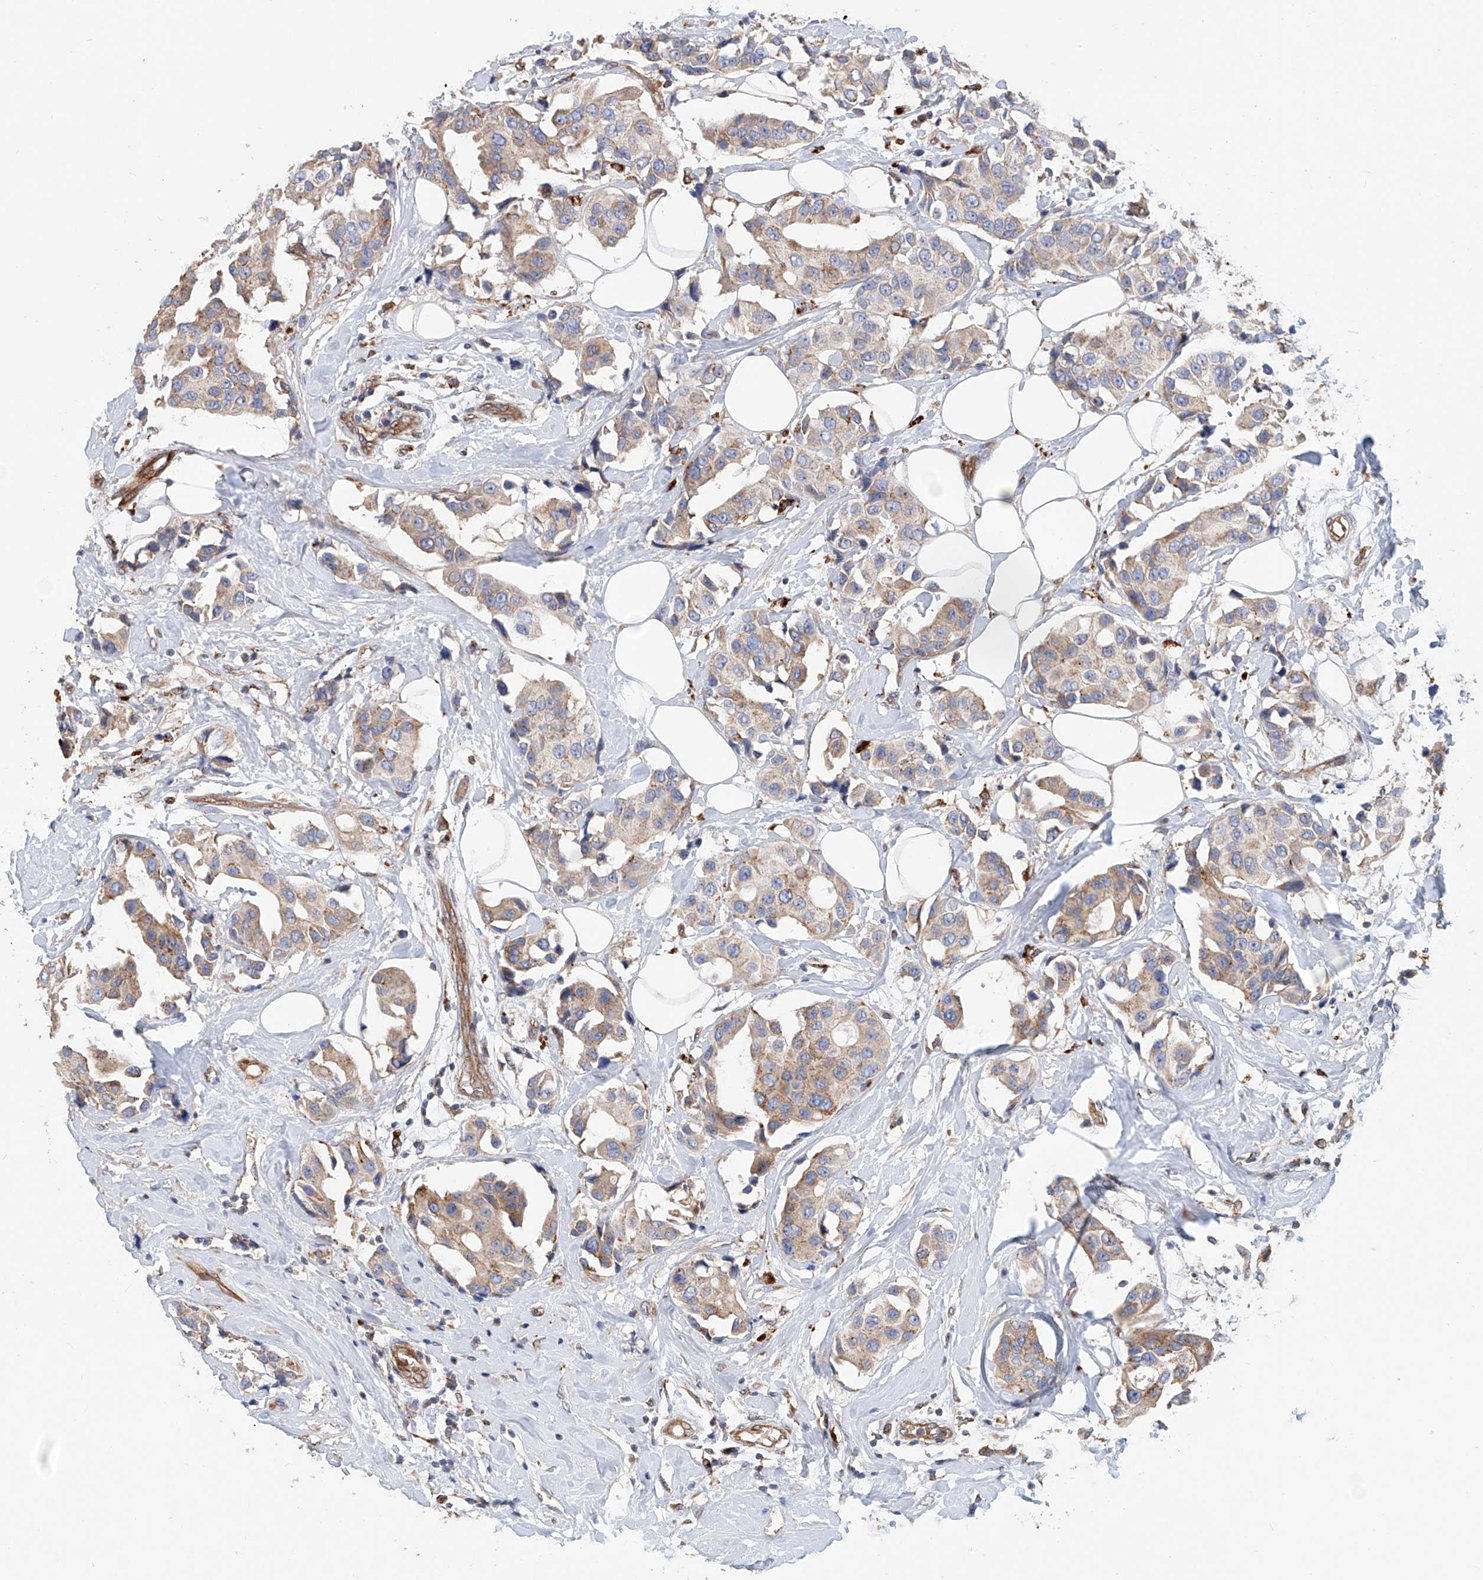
{"staining": {"intensity": "weak", "quantity": ">75%", "location": "cytoplasmic/membranous"}, "tissue": "breast cancer", "cell_type": "Tumor cells", "image_type": "cancer", "snomed": [{"axis": "morphology", "description": "Normal tissue, NOS"}, {"axis": "morphology", "description": "Duct carcinoma"}, {"axis": "topography", "description": "Breast"}], "caption": "DAB immunohistochemical staining of invasive ductal carcinoma (breast) displays weak cytoplasmic/membranous protein expression in about >75% of tumor cells. Nuclei are stained in blue.", "gene": "HGSNAT", "patient": {"sex": "female", "age": 39}}